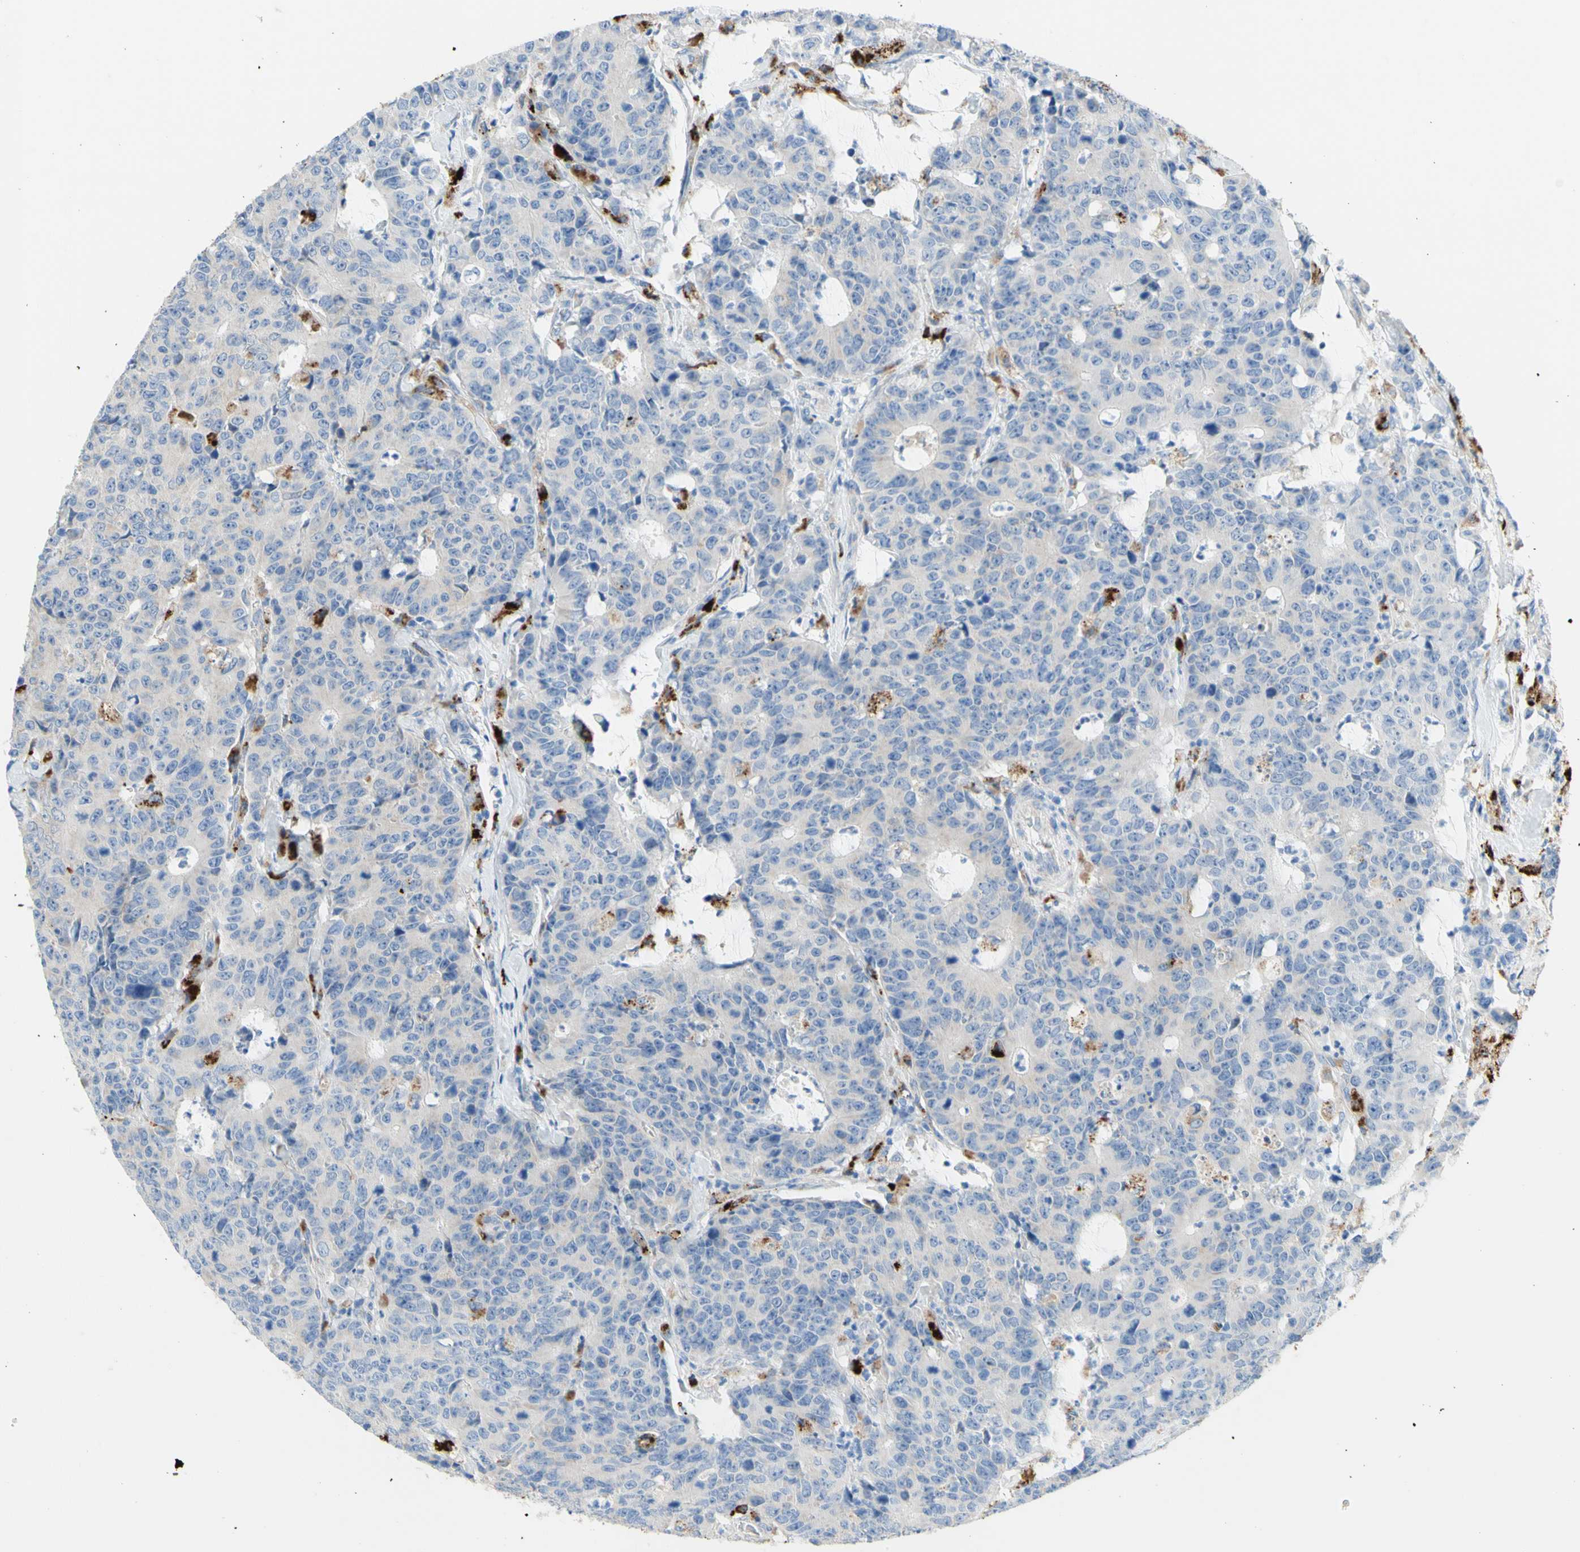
{"staining": {"intensity": "negative", "quantity": "none", "location": "none"}, "tissue": "colorectal cancer", "cell_type": "Tumor cells", "image_type": "cancer", "snomed": [{"axis": "morphology", "description": "Adenocarcinoma, NOS"}, {"axis": "topography", "description": "Colon"}], "caption": "There is no significant positivity in tumor cells of colorectal cancer (adenocarcinoma).", "gene": "URB2", "patient": {"sex": "female", "age": 86}}